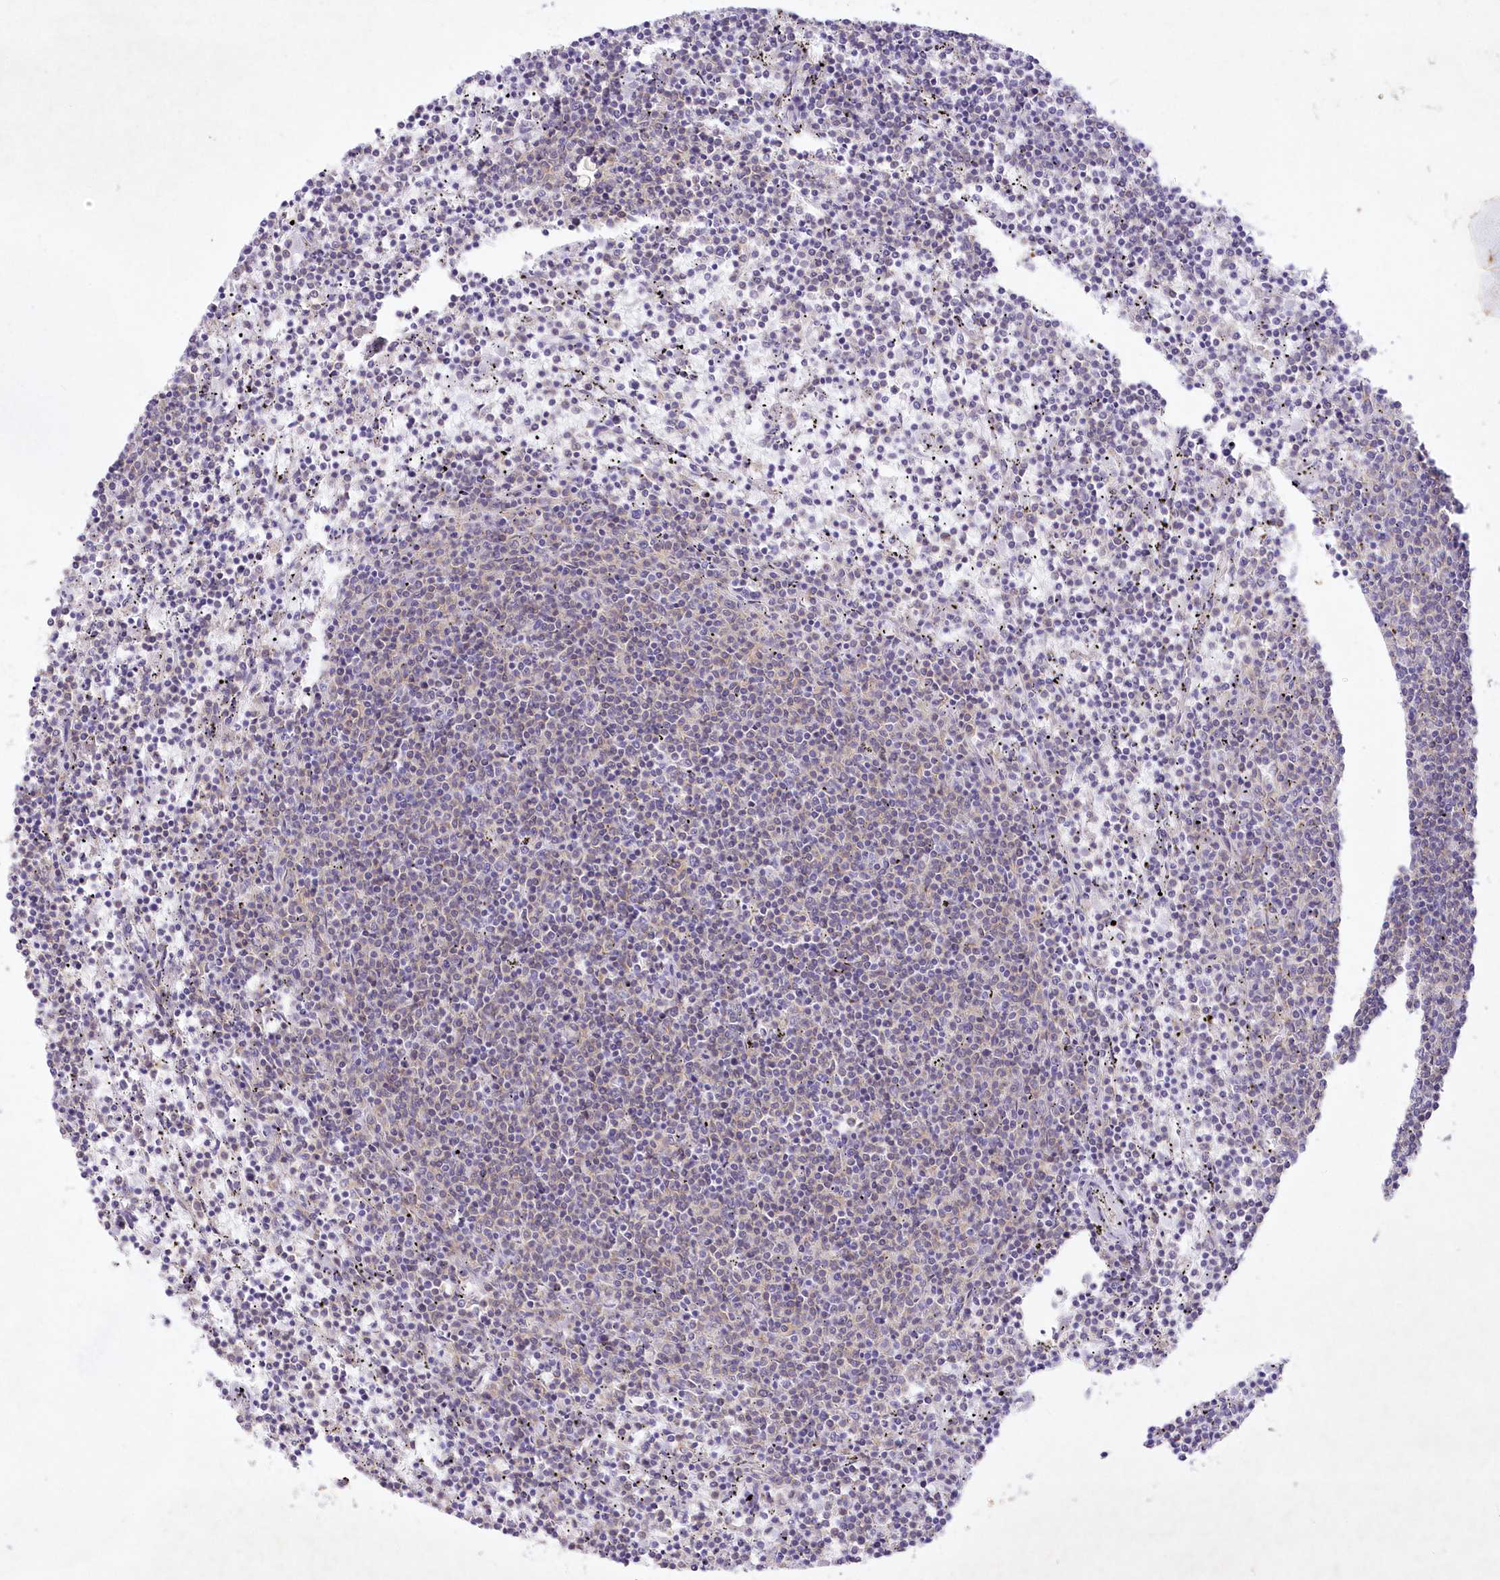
{"staining": {"intensity": "negative", "quantity": "none", "location": "none"}, "tissue": "lymphoma", "cell_type": "Tumor cells", "image_type": "cancer", "snomed": [{"axis": "morphology", "description": "Malignant lymphoma, non-Hodgkin's type, Low grade"}, {"axis": "topography", "description": "Spleen"}], "caption": "Micrograph shows no protein expression in tumor cells of lymphoma tissue.", "gene": "ITSN2", "patient": {"sex": "female", "age": 50}}